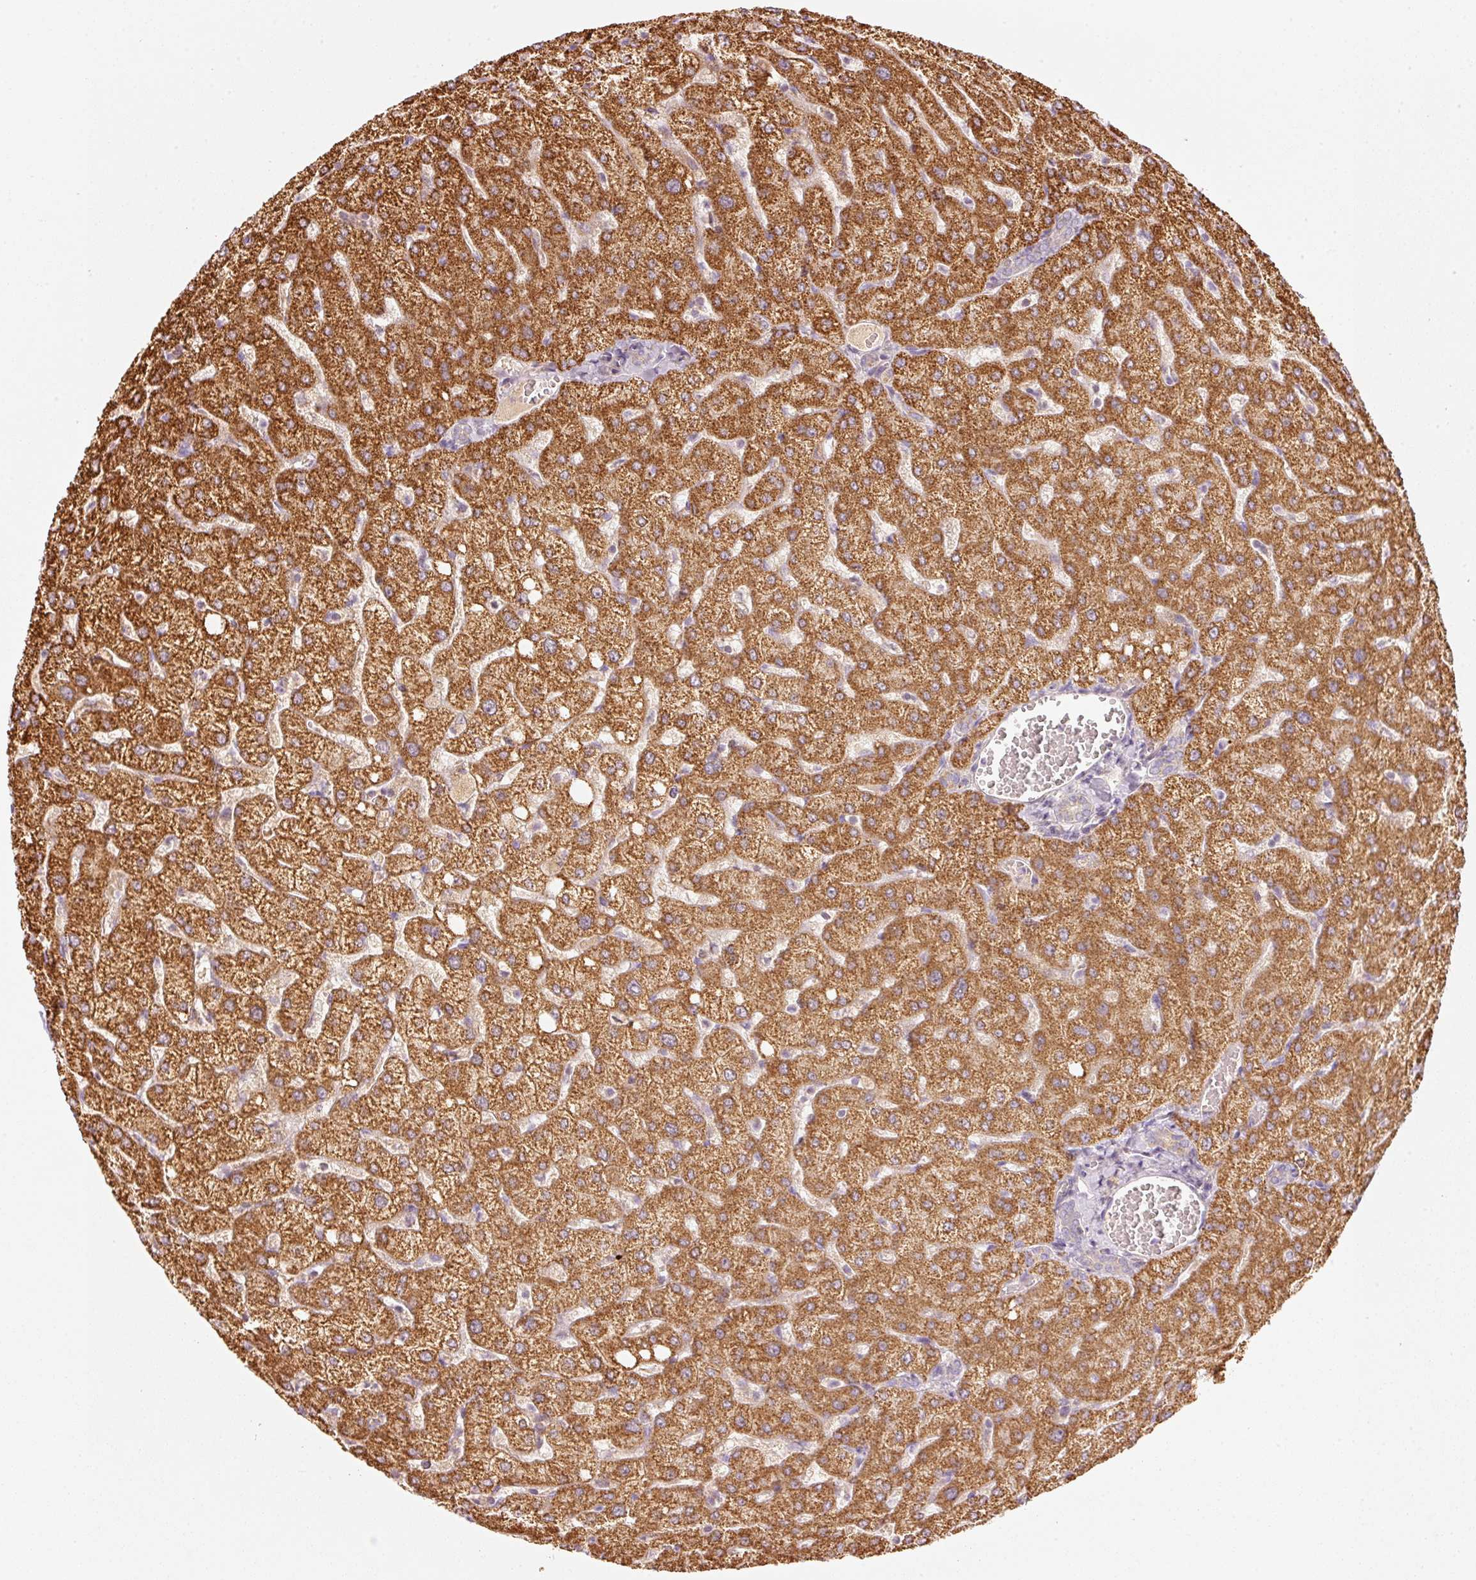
{"staining": {"intensity": "negative", "quantity": "none", "location": "none"}, "tissue": "liver", "cell_type": "Cholangiocytes", "image_type": "normal", "snomed": [{"axis": "morphology", "description": "Normal tissue, NOS"}, {"axis": "topography", "description": "Liver"}], "caption": "High power microscopy photomicrograph of an immunohistochemistry micrograph of unremarkable liver, revealing no significant expression in cholangiocytes. Nuclei are stained in blue.", "gene": "C17orf98", "patient": {"sex": "female", "age": 54}}